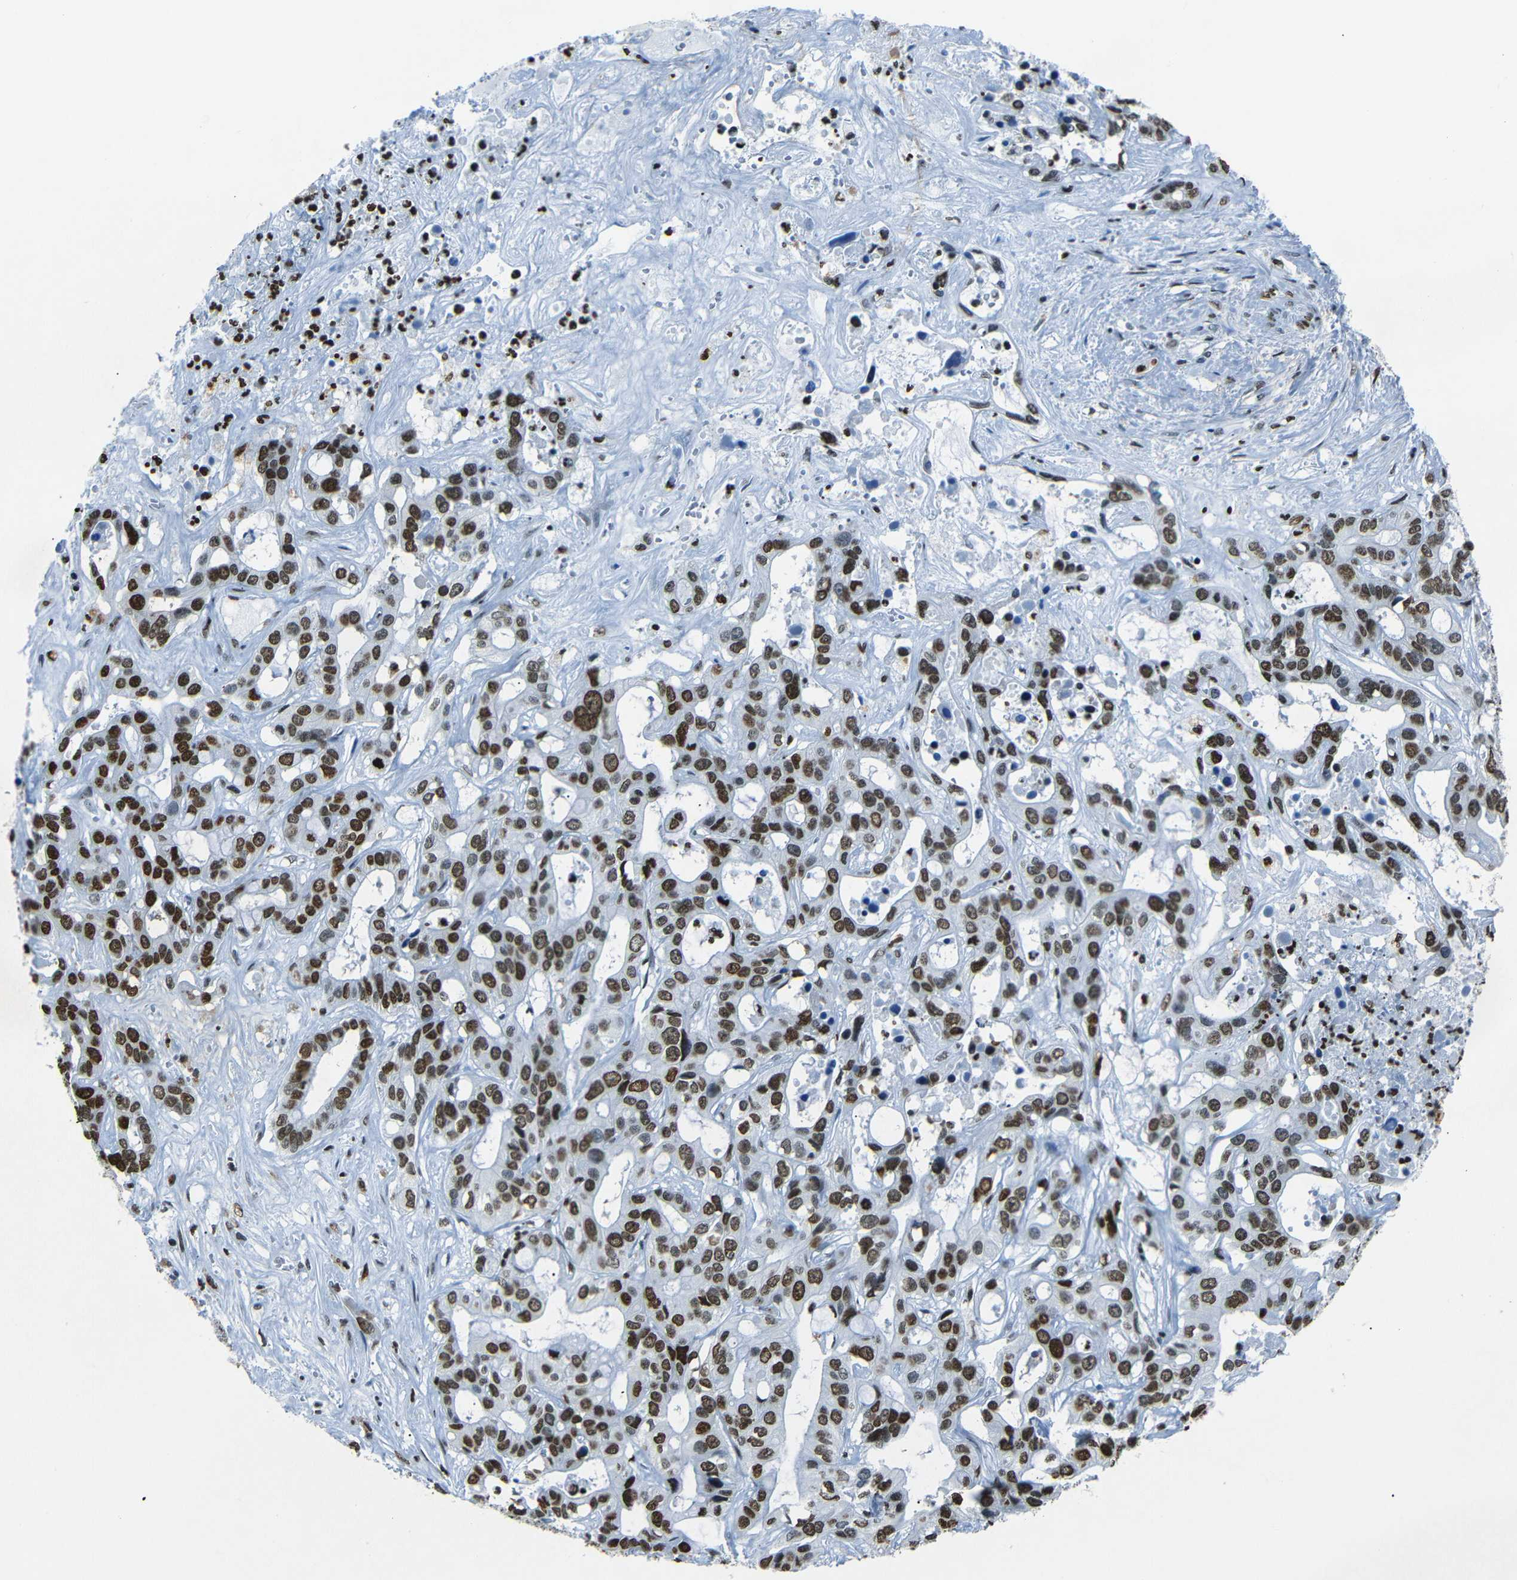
{"staining": {"intensity": "strong", "quantity": ">75%", "location": "nuclear"}, "tissue": "liver cancer", "cell_type": "Tumor cells", "image_type": "cancer", "snomed": [{"axis": "morphology", "description": "Cholangiocarcinoma"}, {"axis": "topography", "description": "Liver"}], "caption": "Strong nuclear protein expression is present in approximately >75% of tumor cells in liver cancer (cholangiocarcinoma).", "gene": "HMGN1", "patient": {"sex": "female", "age": 65}}